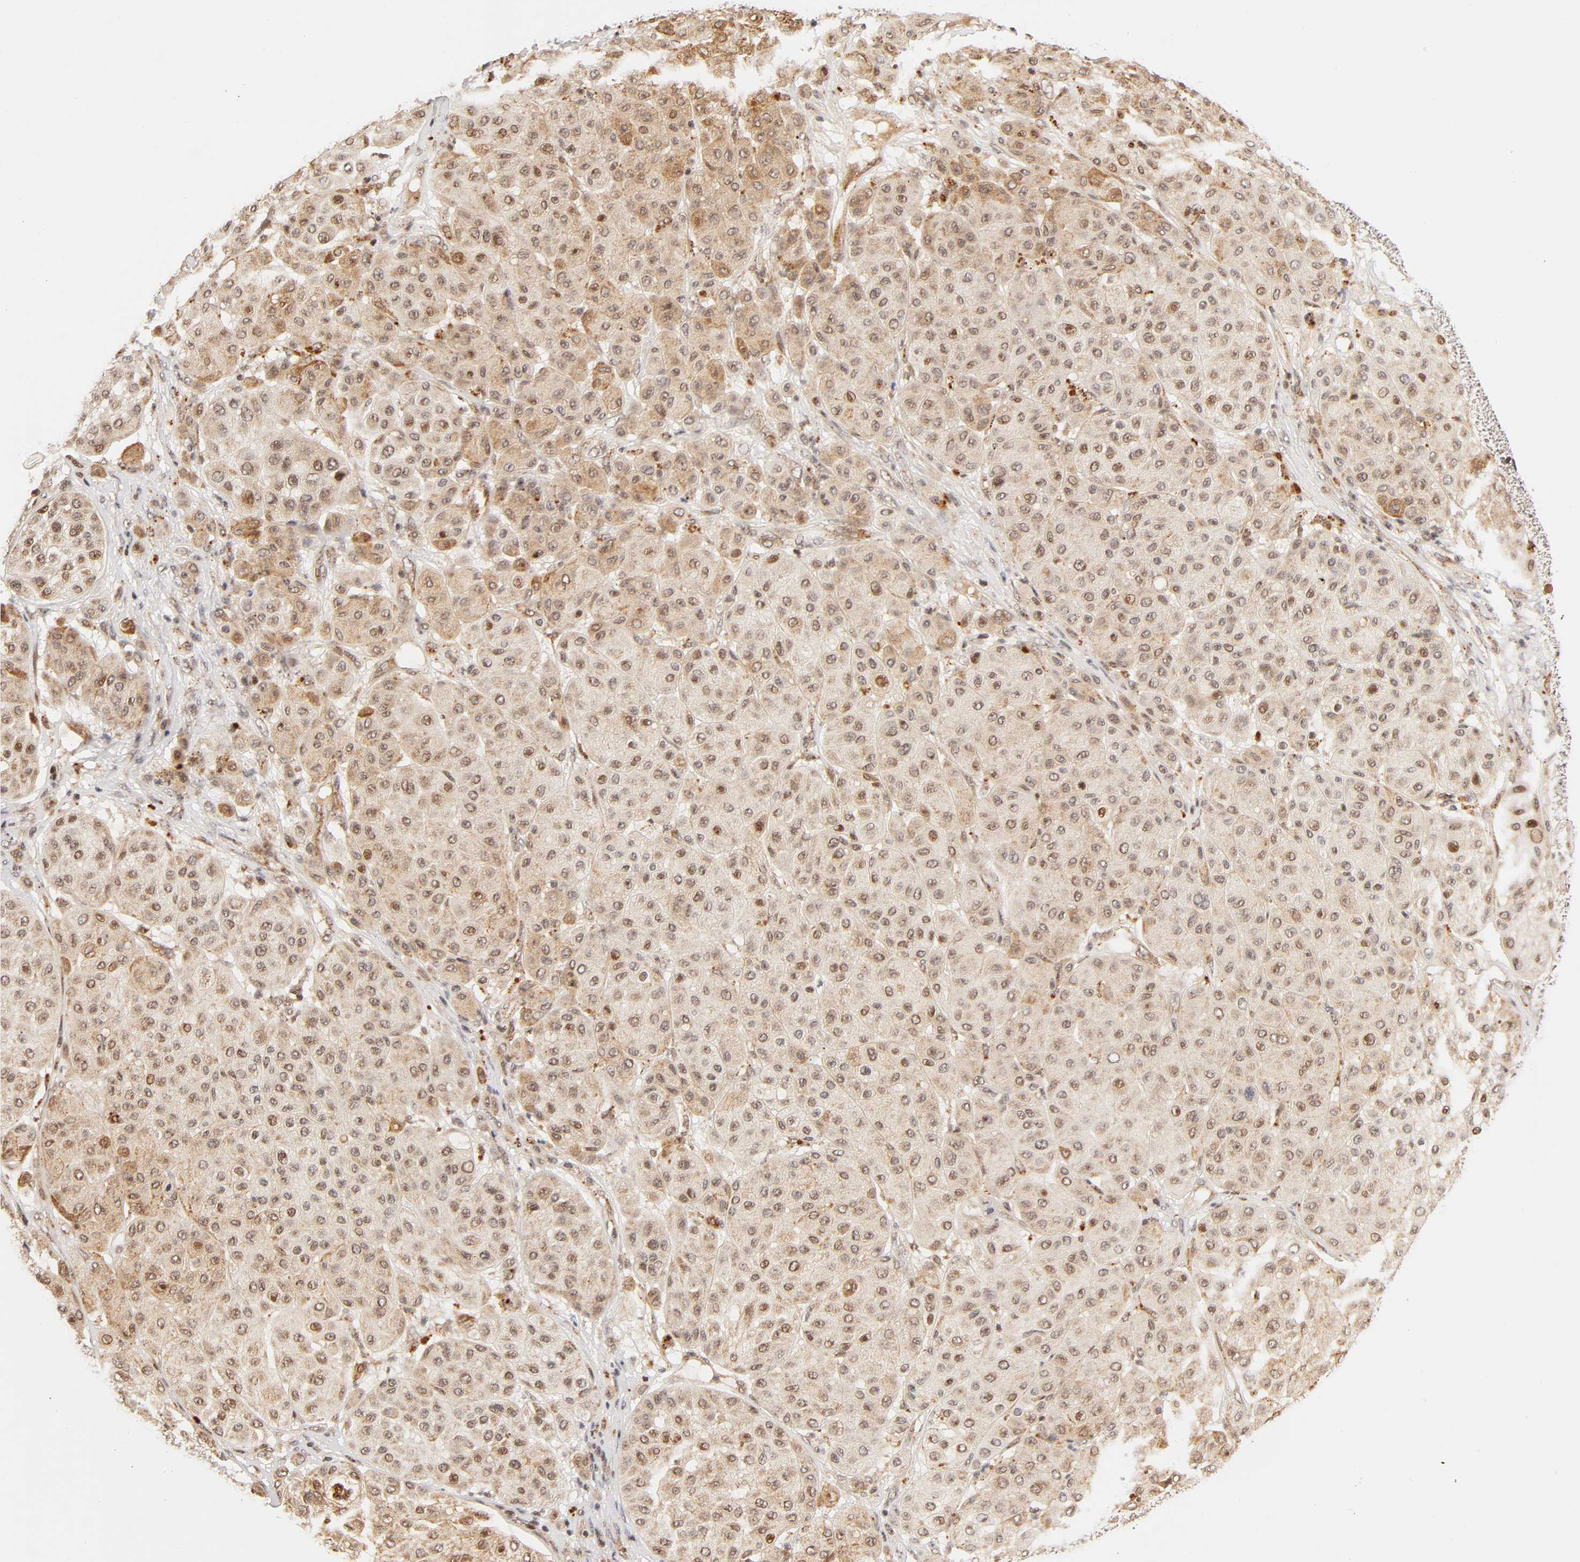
{"staining": {"intensity": "moderate", "quantity": "25%-75%", "location": "cytoplasmic/membranous,nuclear"}, "tissue": "melanoma", "cell_type": "Tumor cells", "image_type": "cancer", "snomed": [{"axis": "morphology", "description": "Normal tissue, NOS"}, {"axis": "morphology", "description": "Malignant melanoma, Metastatic site"}, {"axis": "topography", "description": "Skin"}], "caption": "Melanoma was stained to show a protein in brown. There is medium levels of moderate cytoplasmic/membranous and nuclear expression in about 25%-75% of tumor cells. The protein of interest is shown in brown color, while the nuclei are stained blue.", "gene": "TAF10", "patient": {"sex": "male", "age": 41}}